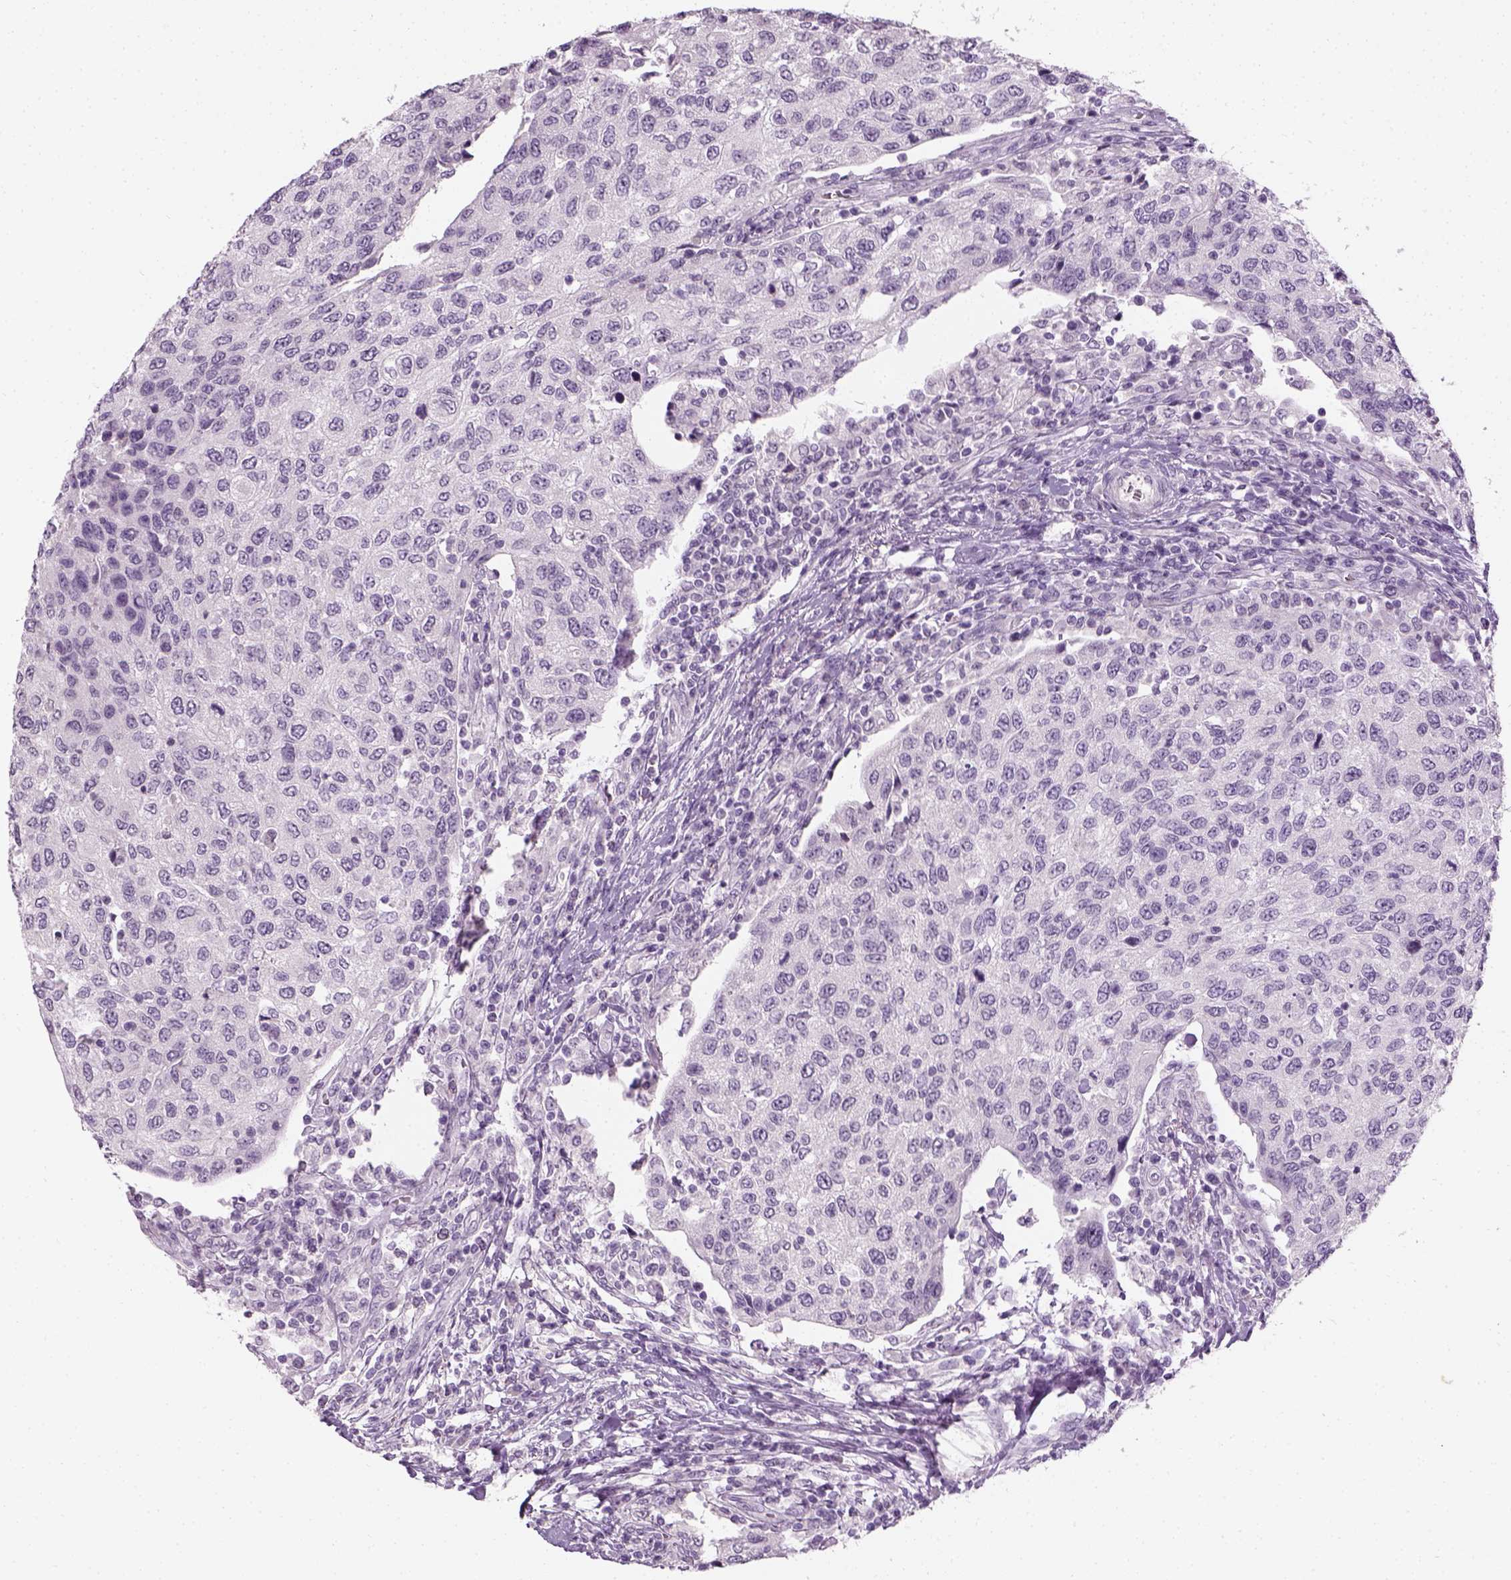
{"staining": {"intensity": "negative", "quantity": "none", "location": "none"}, "tissue": "urothelial cancer", "cell_type": "Tumor cells", "image_type": "cancer", "snomed": [{"axis": "morphology", "description": "Urothelial carcinoma, High grade"}, {"axis": "topography", "description": "Urinary bladder"}], "caption": "Tumor cells are negative for brown protein staining in urothelial carcinoma (high-grade). (DAB IHC, high magnification).", "gene": "TH", "patient": {"sex": "female", "age": 78}}